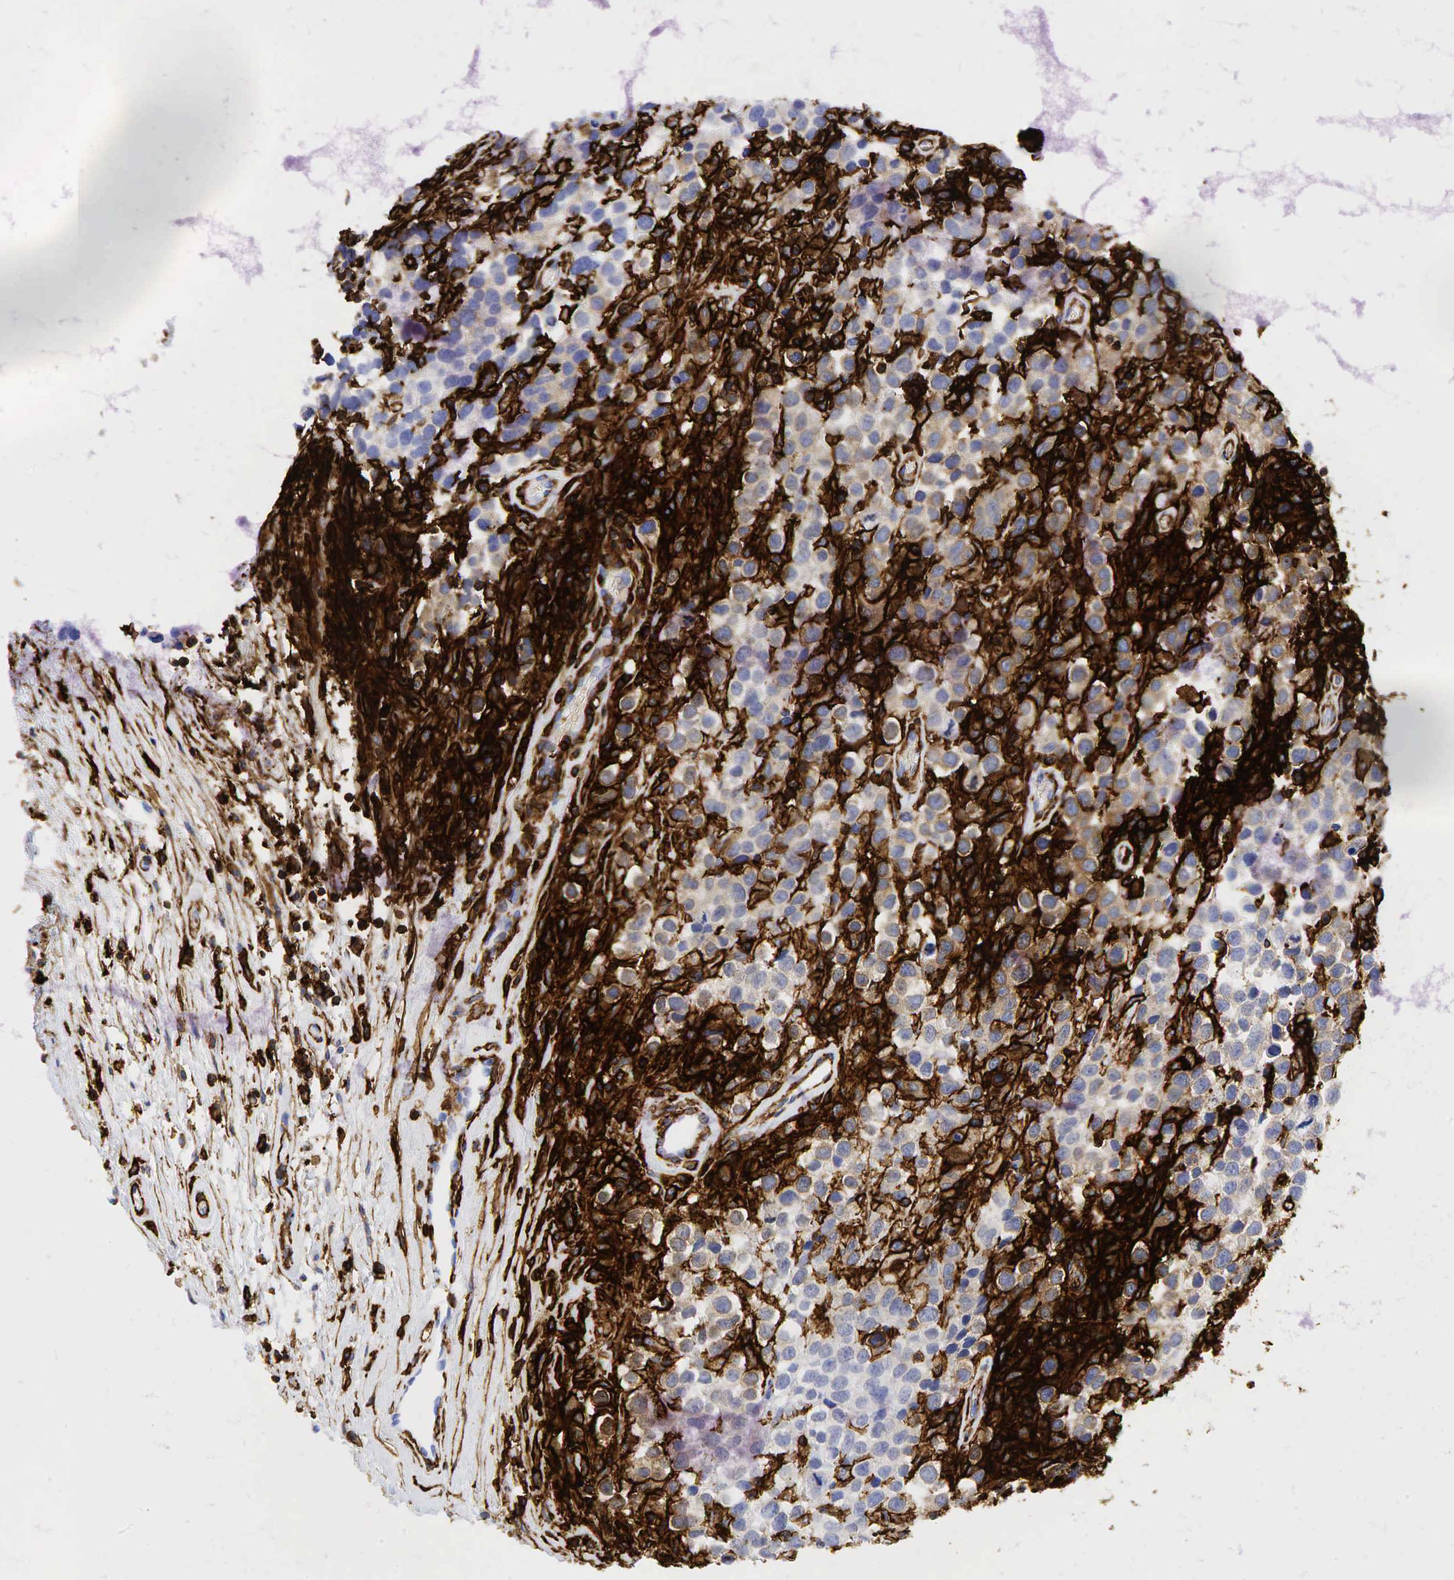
{"staining": {"intensity": "negative", "quantity": "none", "location": "none"}, "tissue": "testis cancer", "cell_type": "Tumor cells", "image_type": "cancer", "snomed": [{"axis": "morphology", "description": "Seminoma, NOS"}, {"axis": "topography", "description": "Testis"}], "caption": "Human seminoma (testis) stained for a protein using immunohistochemistry shows no staining in tumor cells.", "gene": "CD44", "patient": {"sex": "male", "age": 43}}